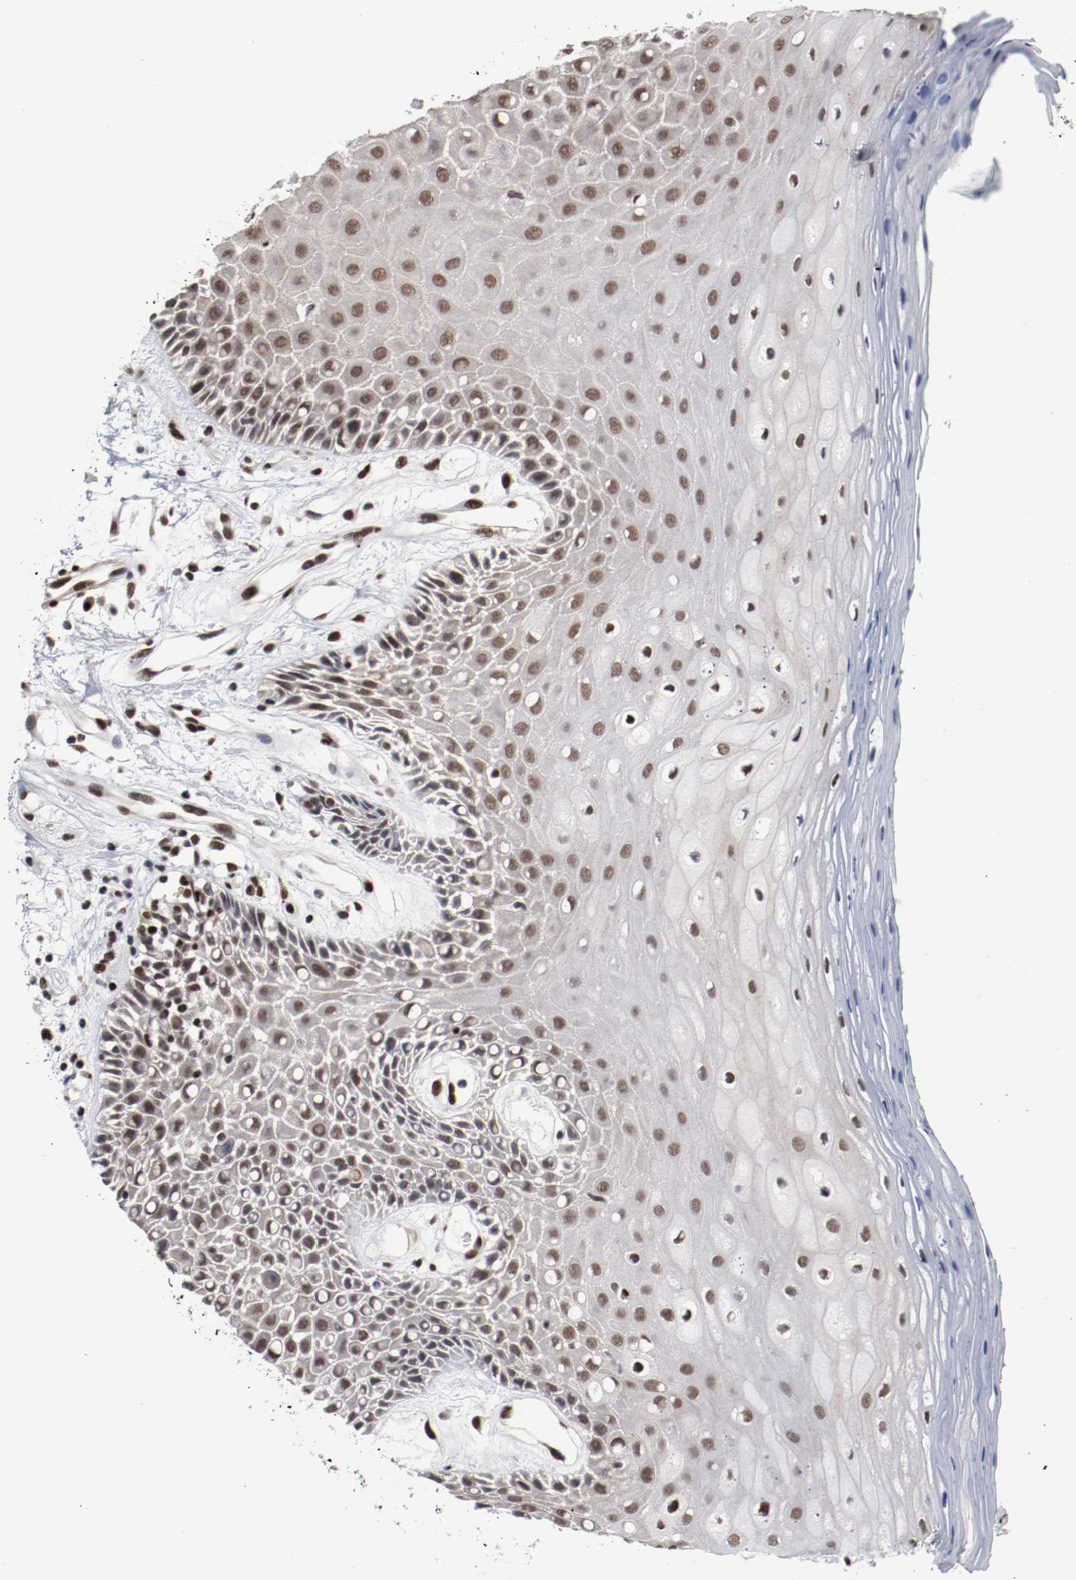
{"staining": {"intensity": "moderate", "quantity": ">75%", "location": "nuclear"}, "tissue": "oral mucosa", "cell_type": "Squamous epithelial cells", "image_type": "normal", "snomed": [{"axis": "morphology", "description": "Normal tissue, NOS"}, {"axis": "morphology", "description": "Squamous cell carcinoma, NOS"}, {"axis": "topography", "description": "Skeletal muscle"}, {"axis": "topography", "description": "Oral tissue"}, {"axis": "topography", "description": "Head-Neck"}], "caption": "Protein staining by immunohistochemistry exhibits moderate nuclear staining in approximately >75% of squamous epithelial cells in benign oral mucosa.", "gene": "MEF2D", "patient": {"sex": "female", "age": 84}}